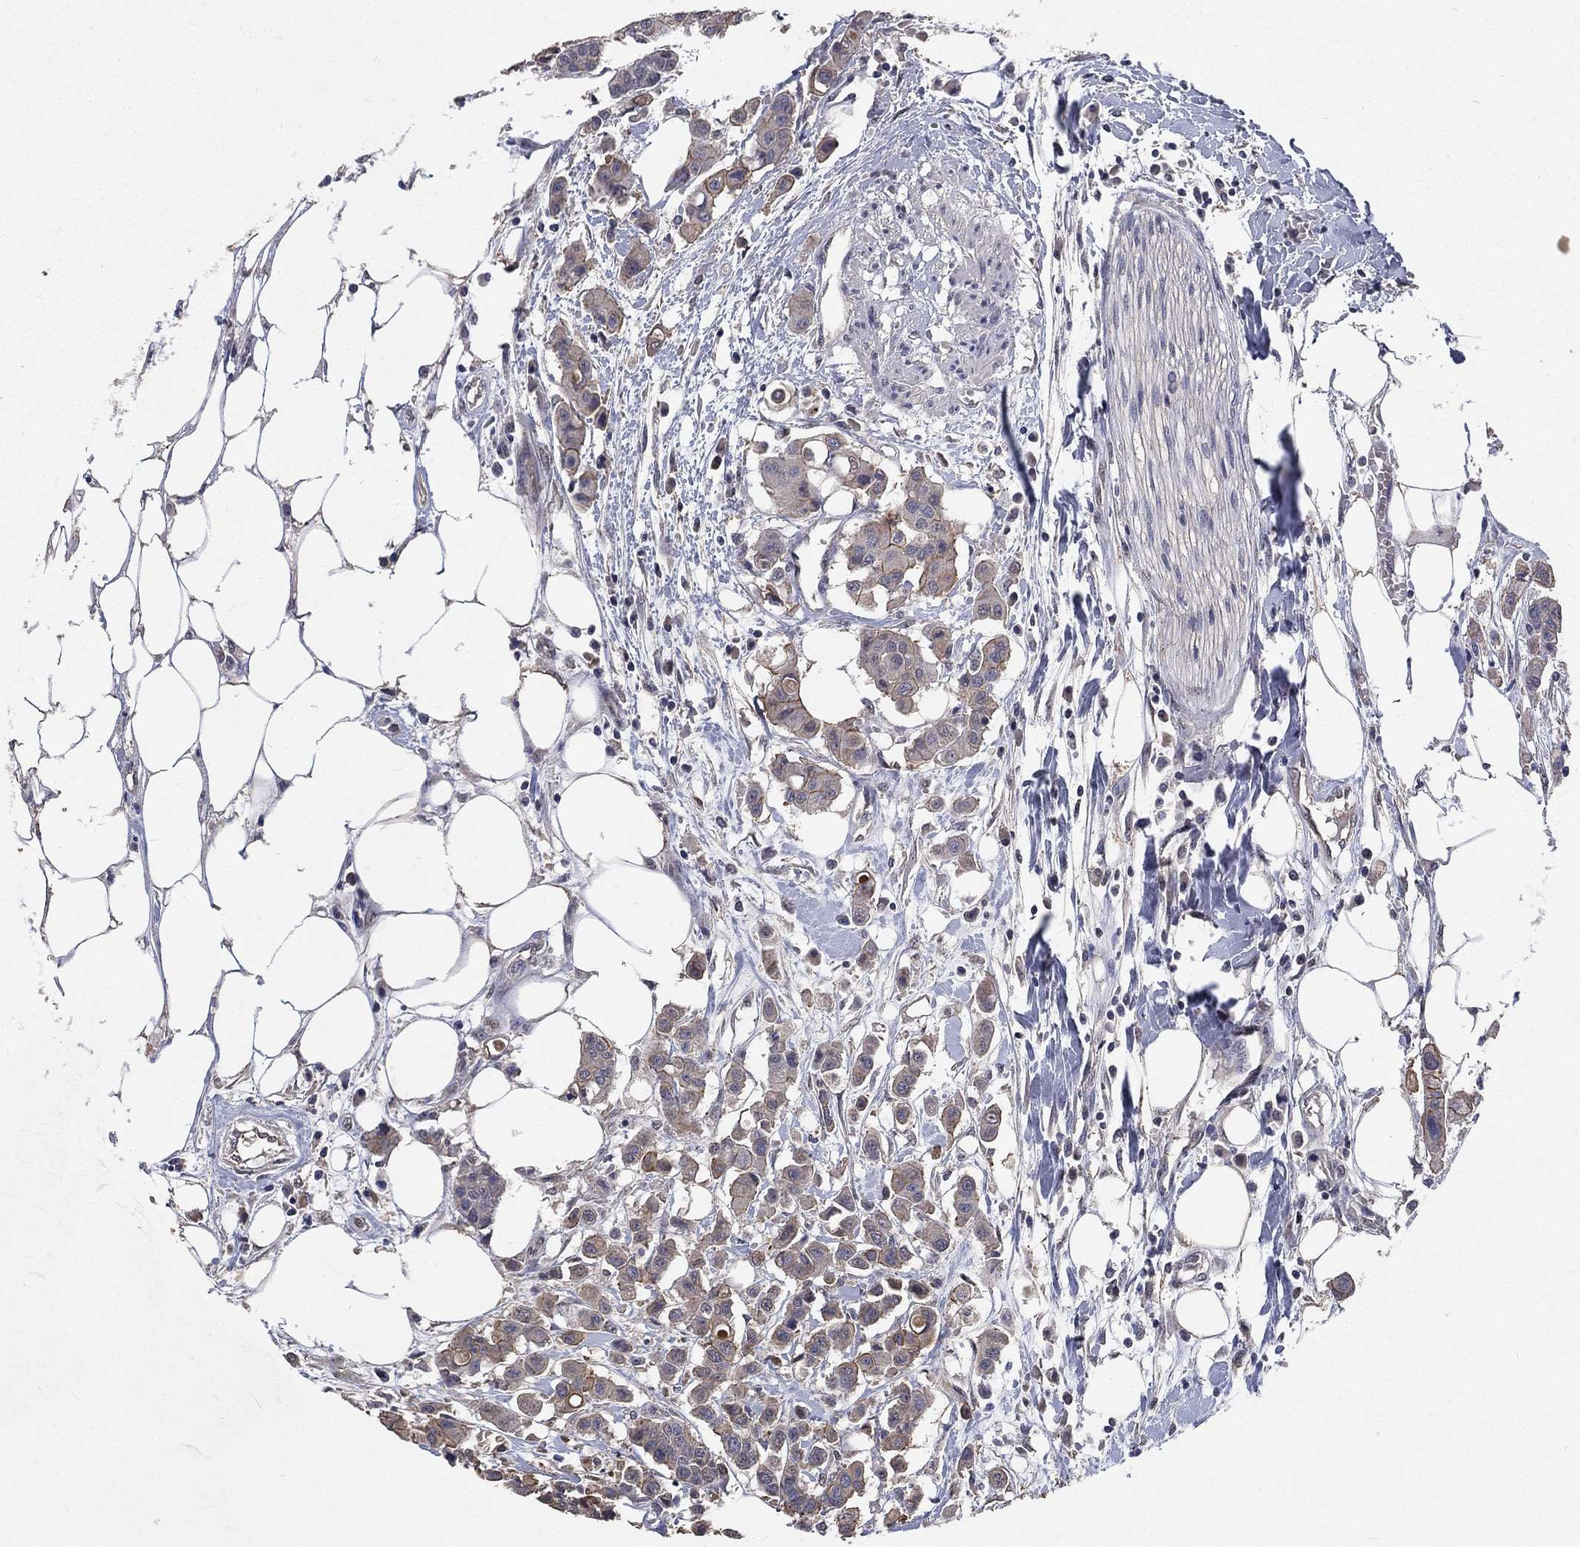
{"staining": {"intensity": "weak", "quantity": "25%-75%", "location": "cytoplasmic/membranous"}, "tissue": "carcinoid", "cell_type": "Tumor cells", "image_type": "cancer", "snomed": [{"axis": "morphology", "description": "Carcinoid, malignant, NOS"}, {"axis": "topography", "description": "Colon"}], "caption": "Malignant carcinoid stained with a brown dye demonstrates weak cytoplasmic/membranous positive positivity in approximately 25%-75% of tumor cells.", "gene": "CHST5", "patient": {"sex": "male", "age": 81}}